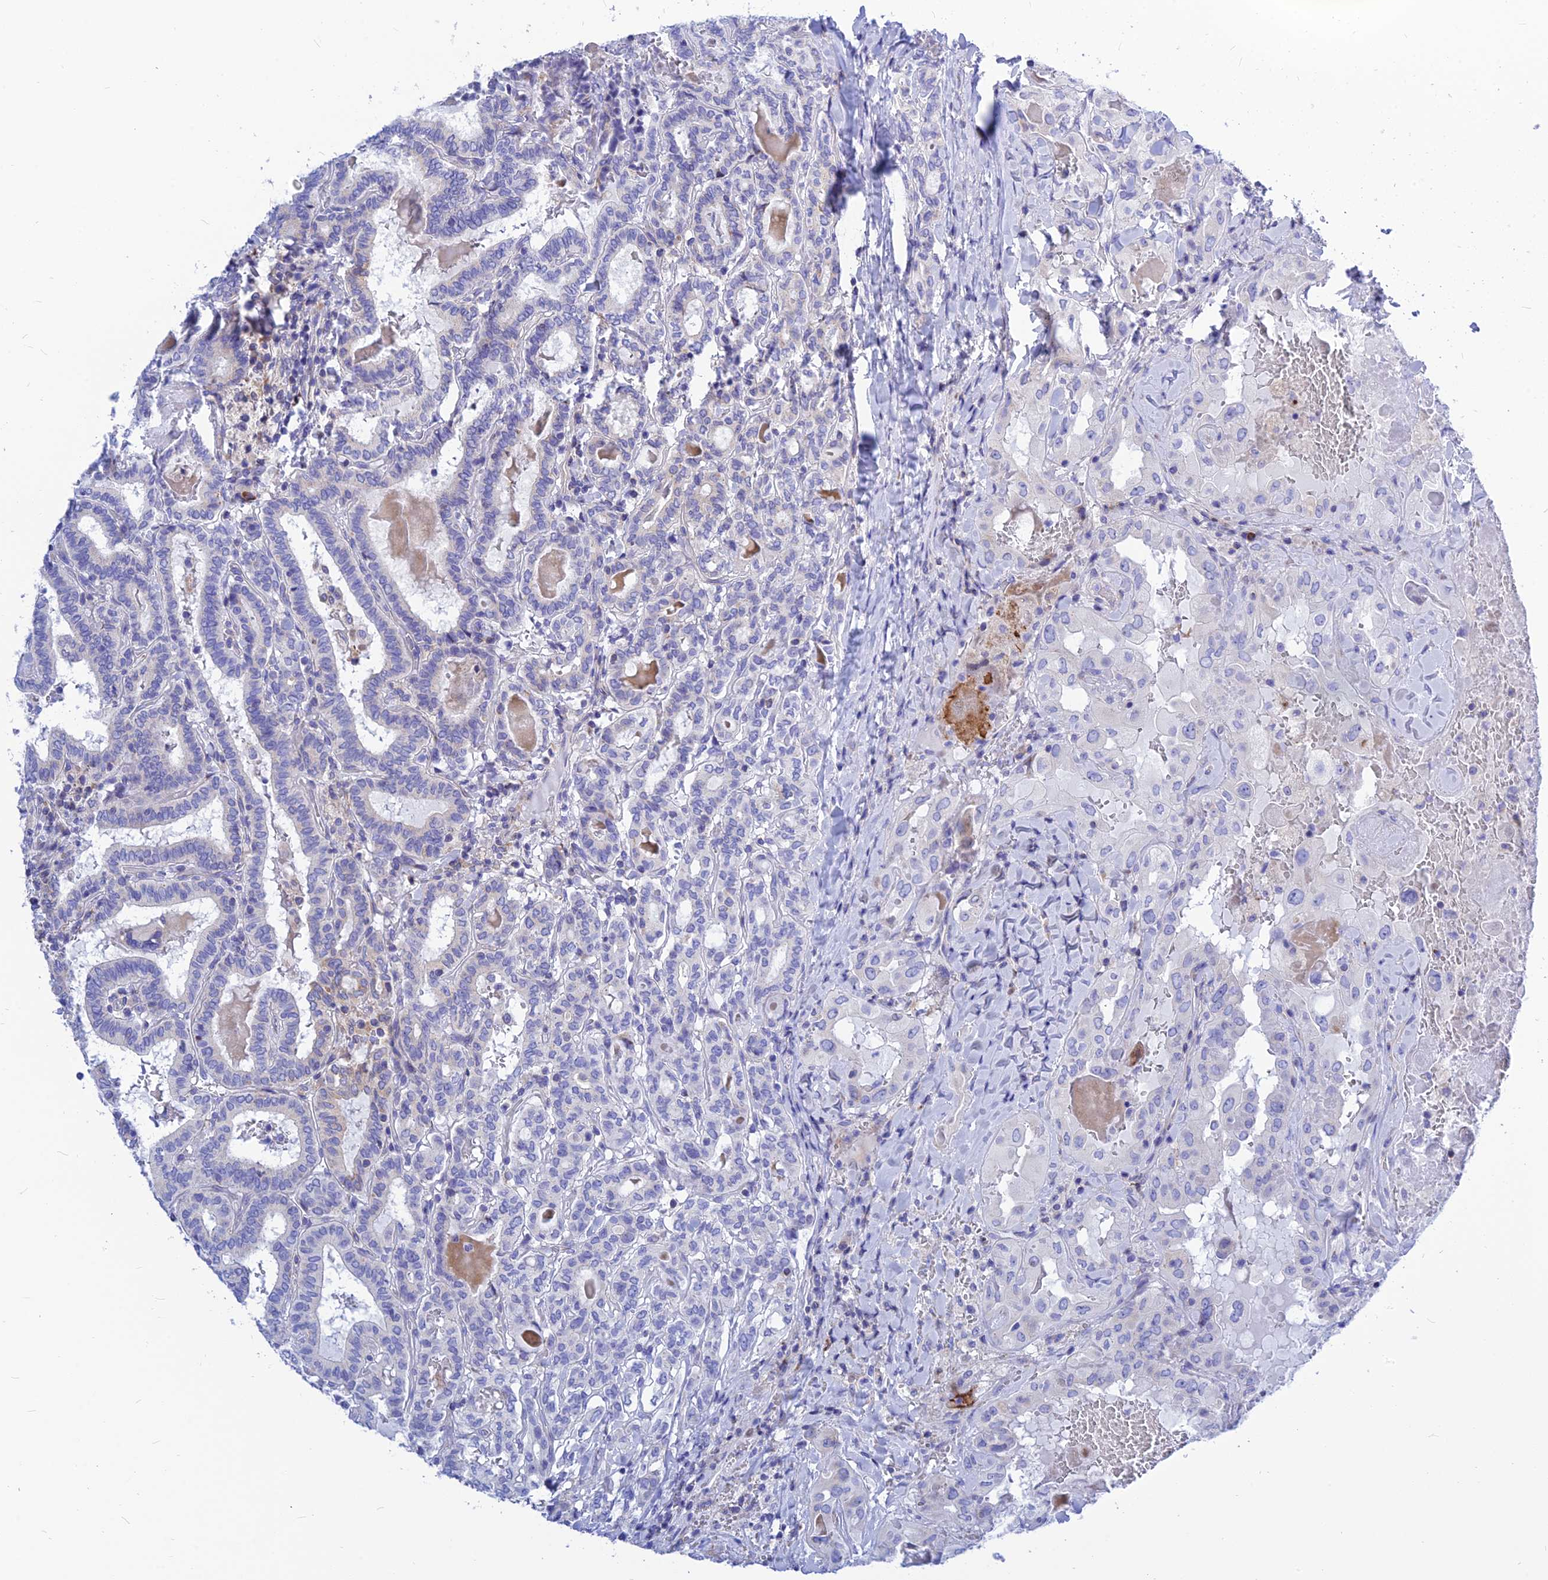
{"staining": {"intensity": "negative", "quantity": "none", "location": "none"}, "tissue": "thyroid cancer", "cell_type": "Tumor cells", "image_type": "cancer", "snomed": [{"axis": "morphology", "description": "Papillary adenocarcinoma, NOS"}, {"axis": "topography", "description": "Thyroid gland"}], "caption": "Immunohistochemistry (IHC) of human thyroid cancer shows no expression in tumor cells.", "gene": "CNOT6", "patient": {"sex": "female", "age": 72}}